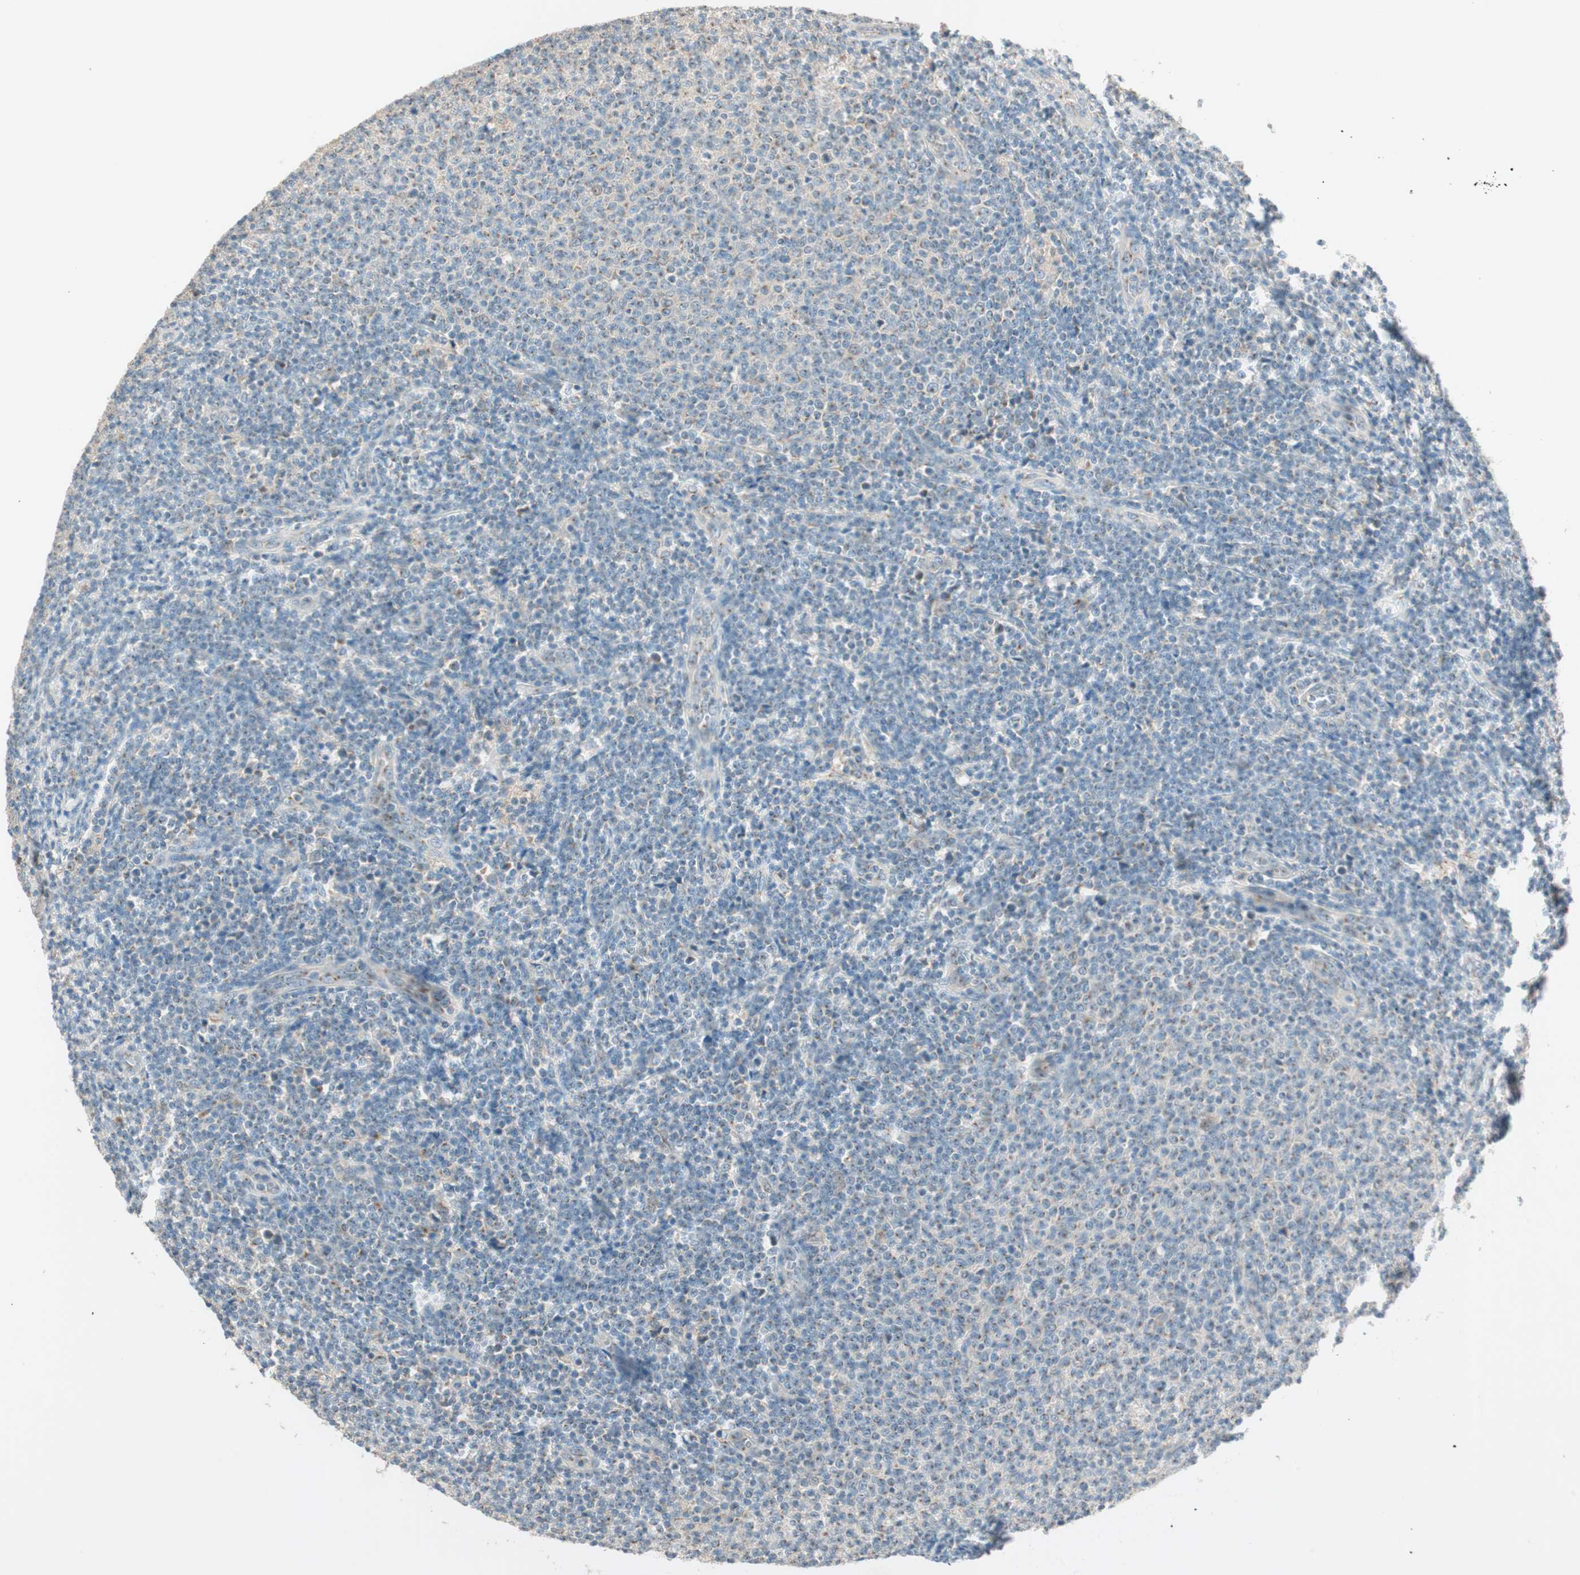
{"staining": {"intensity": "negative", "quantity": "none", "location": "none"}, "tissue": "lymphoma", "cell_type": "Tumor cells", "image_type": "cancer", "snomed": [{"axis": "morphology", "description": "Malignant lymphoma, non-Hodgkin's type, Low grade"}, {"axis": "topography", "description": "Lymph node"}], "caption": "High magnification brightfield microscopy of malignant lymphoma, non-Hodgkin's type (low-grade) stained with DAB (3,3'-diaminobenzidine) (brown) and counterstained with hematoxylin (blue): tumor cells show no significant expression.", "gene": "SEC16A", "patient": {"sex": "male", "age": 66}}